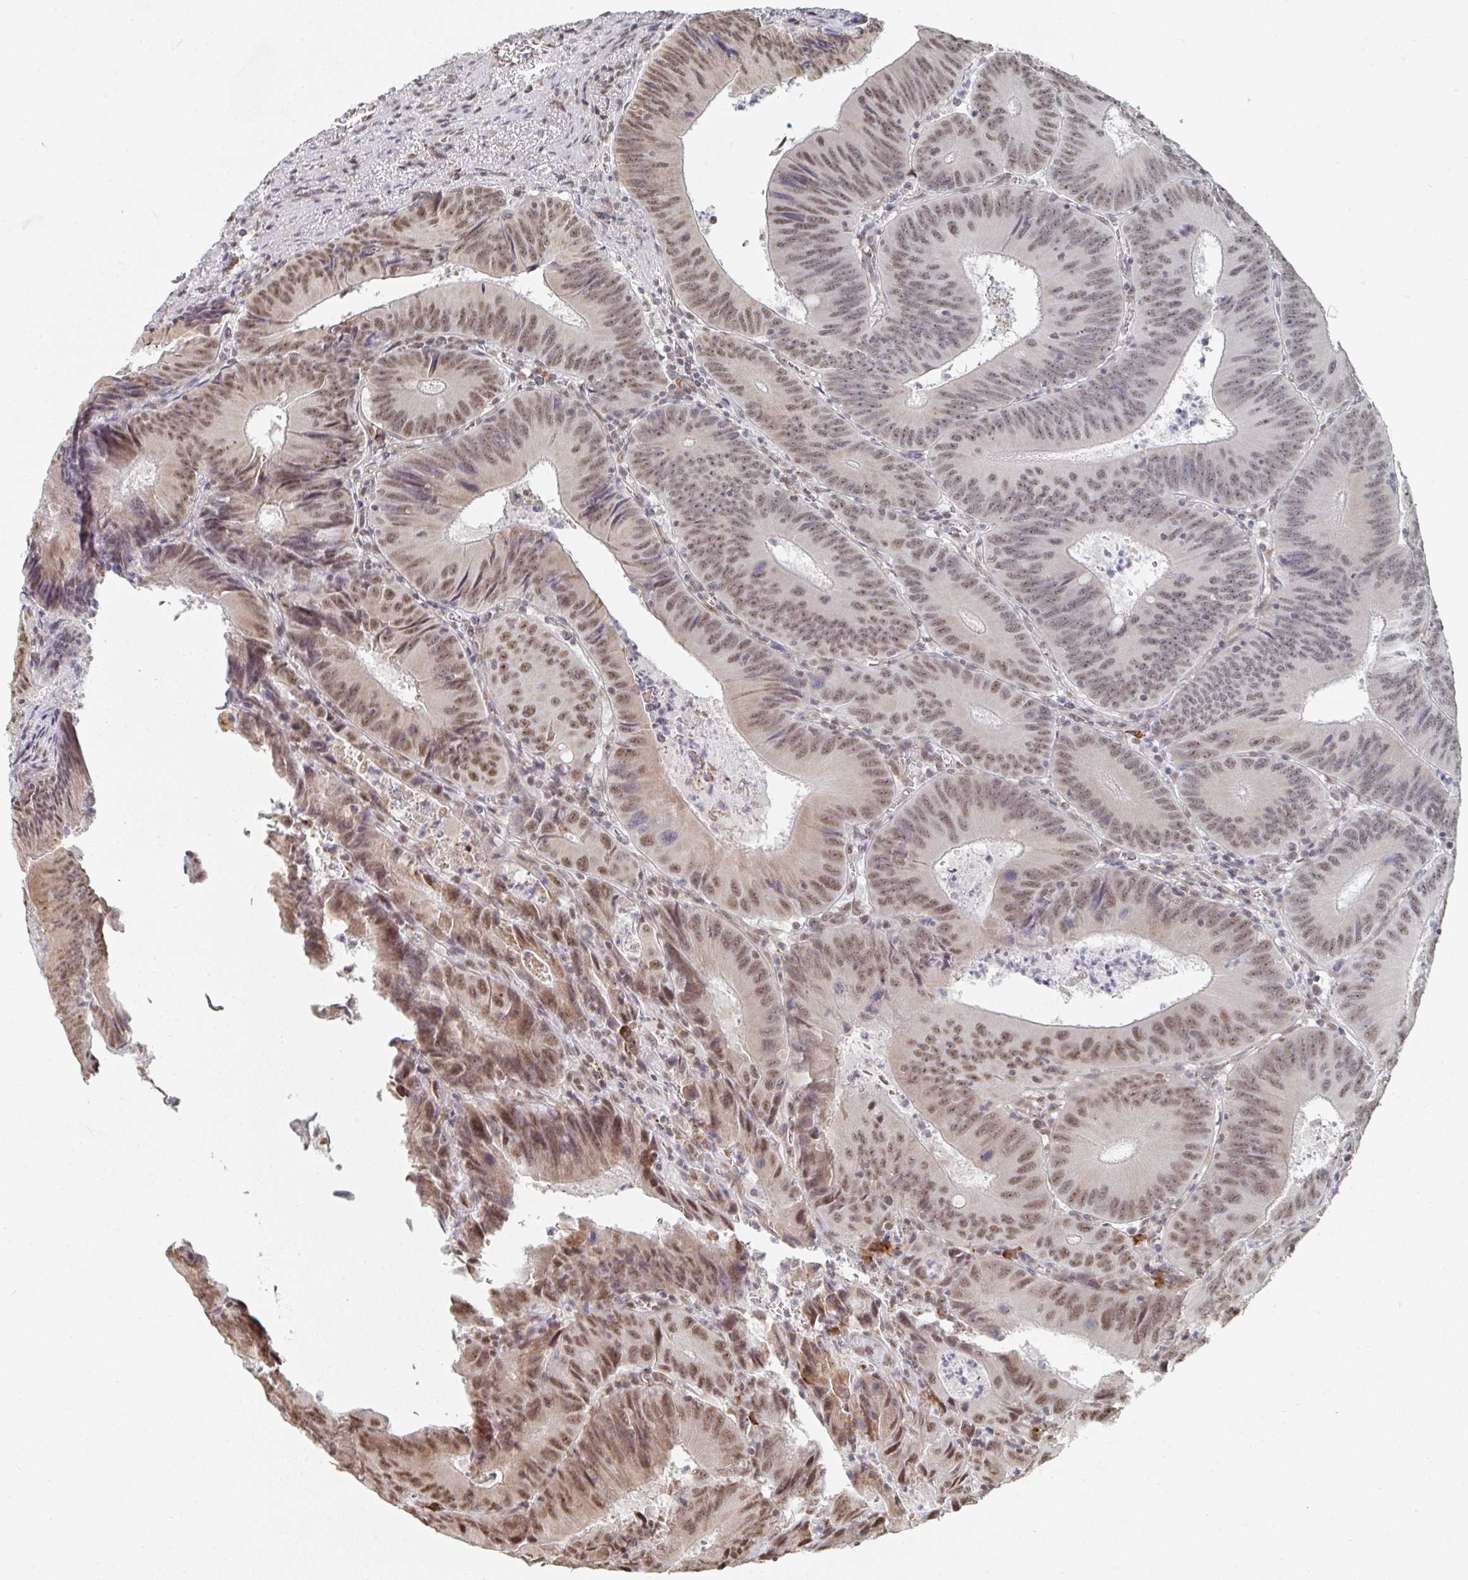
{"staining": {"intensity": "moderate", "quantity": ">75%", "location": "nuclear"}, "tissue": "colorectal cancer", "cell_type": "Tumor cells", "image_type": "cancer", "snomed": [{"axis": "morphology", "description": "Adenocarcinoma, NOS"}, {"axis": "topography", "description": "Rectum"}], "caption": "Adenocarcinoma (colorectal) was stained to show a protein in brown. There is medium levels of moderate nuclear positivity in approximately >75% of tumor cells. (DAB (3,3'-diaminobenzidine) IHC, brown staining for protein, blue staining for nuclei).", "gene": "MBNL1", "patient": {"sex": "female", "age": 72}}